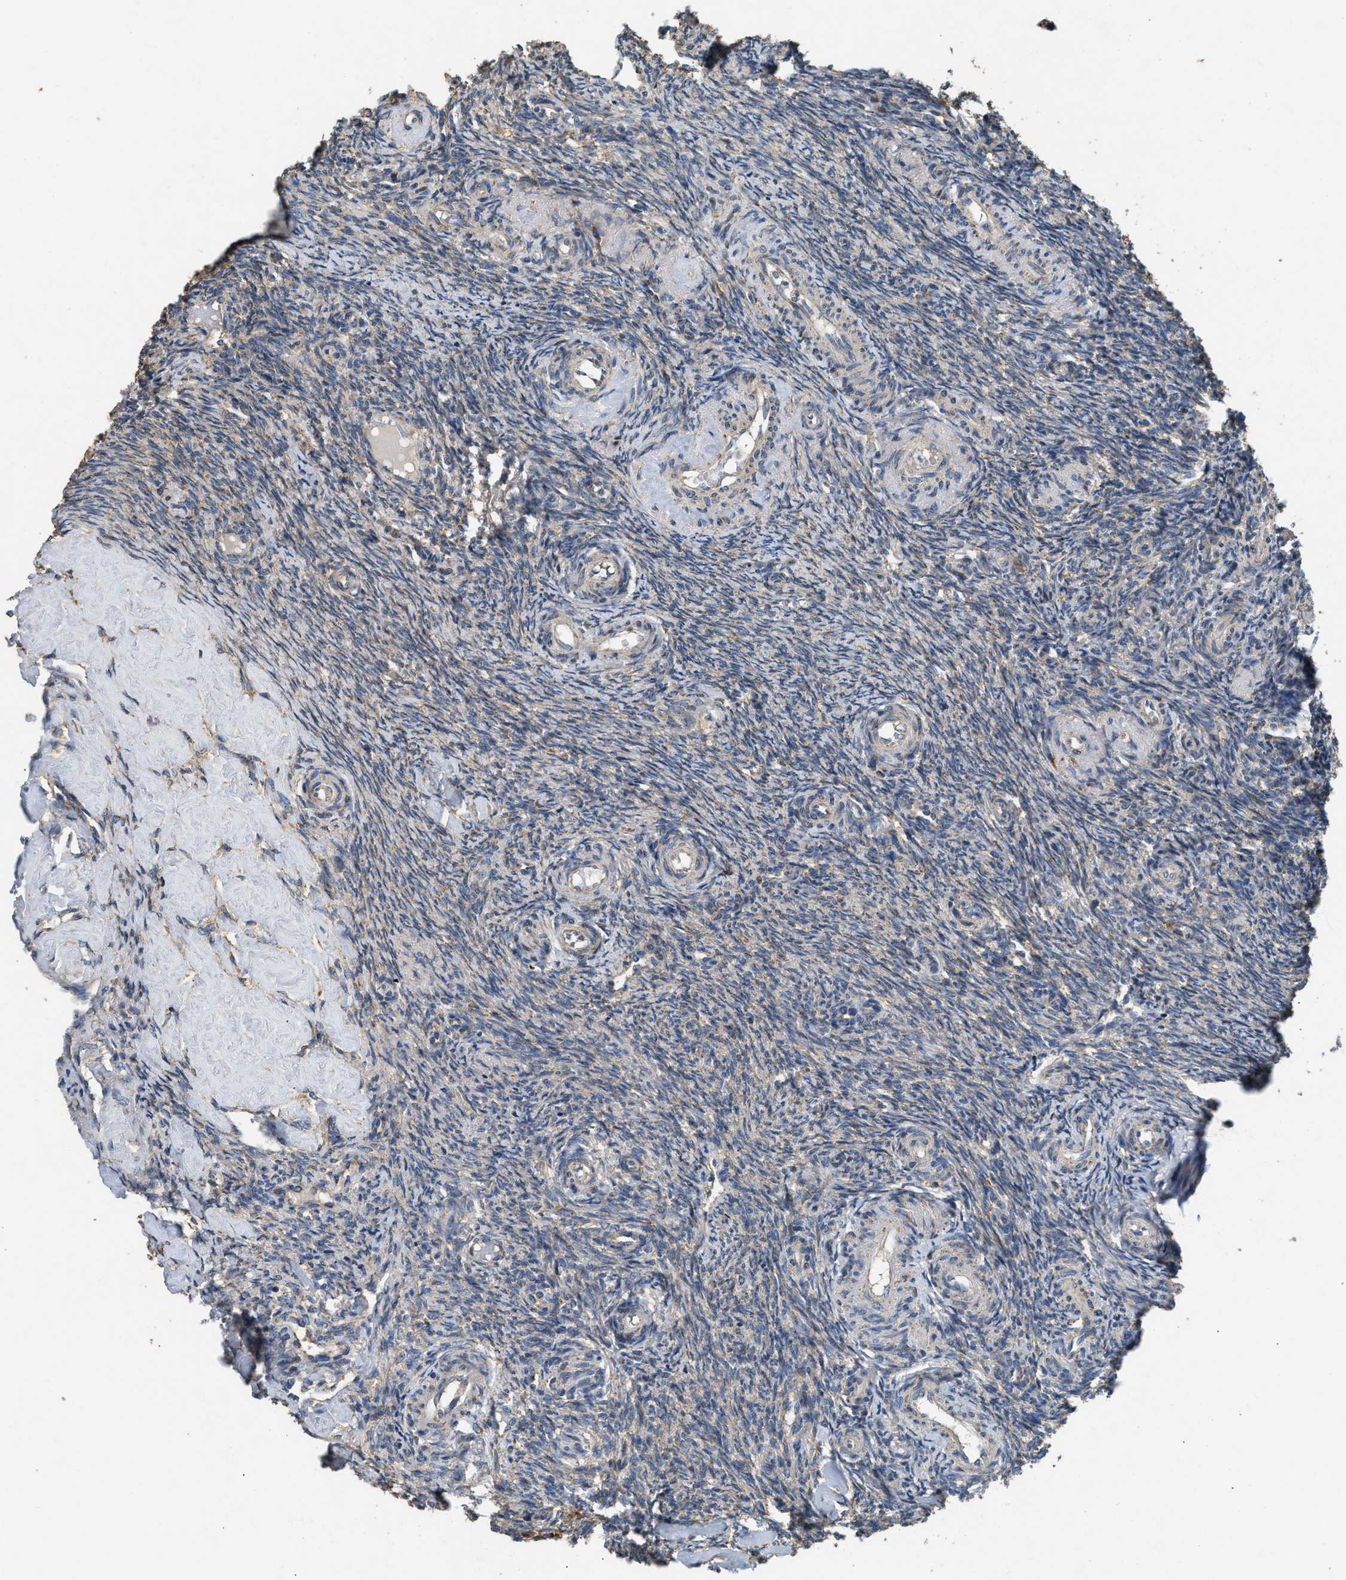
{"staining": {"intensity": "weak", "quantity": "25%-75%", "location": "cytoplasmic/membranous"}, "tissue": "ovary", "cell_type": "Ovarian stroma cells", "image_type": "normal", "snomed": [{"axis": "morphology", "description": "Normal tissue, NOS"}, {"axis": "topography", "description": "Ovary"}], "caption": "Immunohistochemistry (IHC) (DAB (3,3'-diaminobenzidine)) staining of normal ovary displays weak cytoplasmic/membranous protein positivity in approximately 25%-75% of ovarian stroma cells.", "gene": "TMEM150A", "patient": {"sex": "female", "age": 41}}